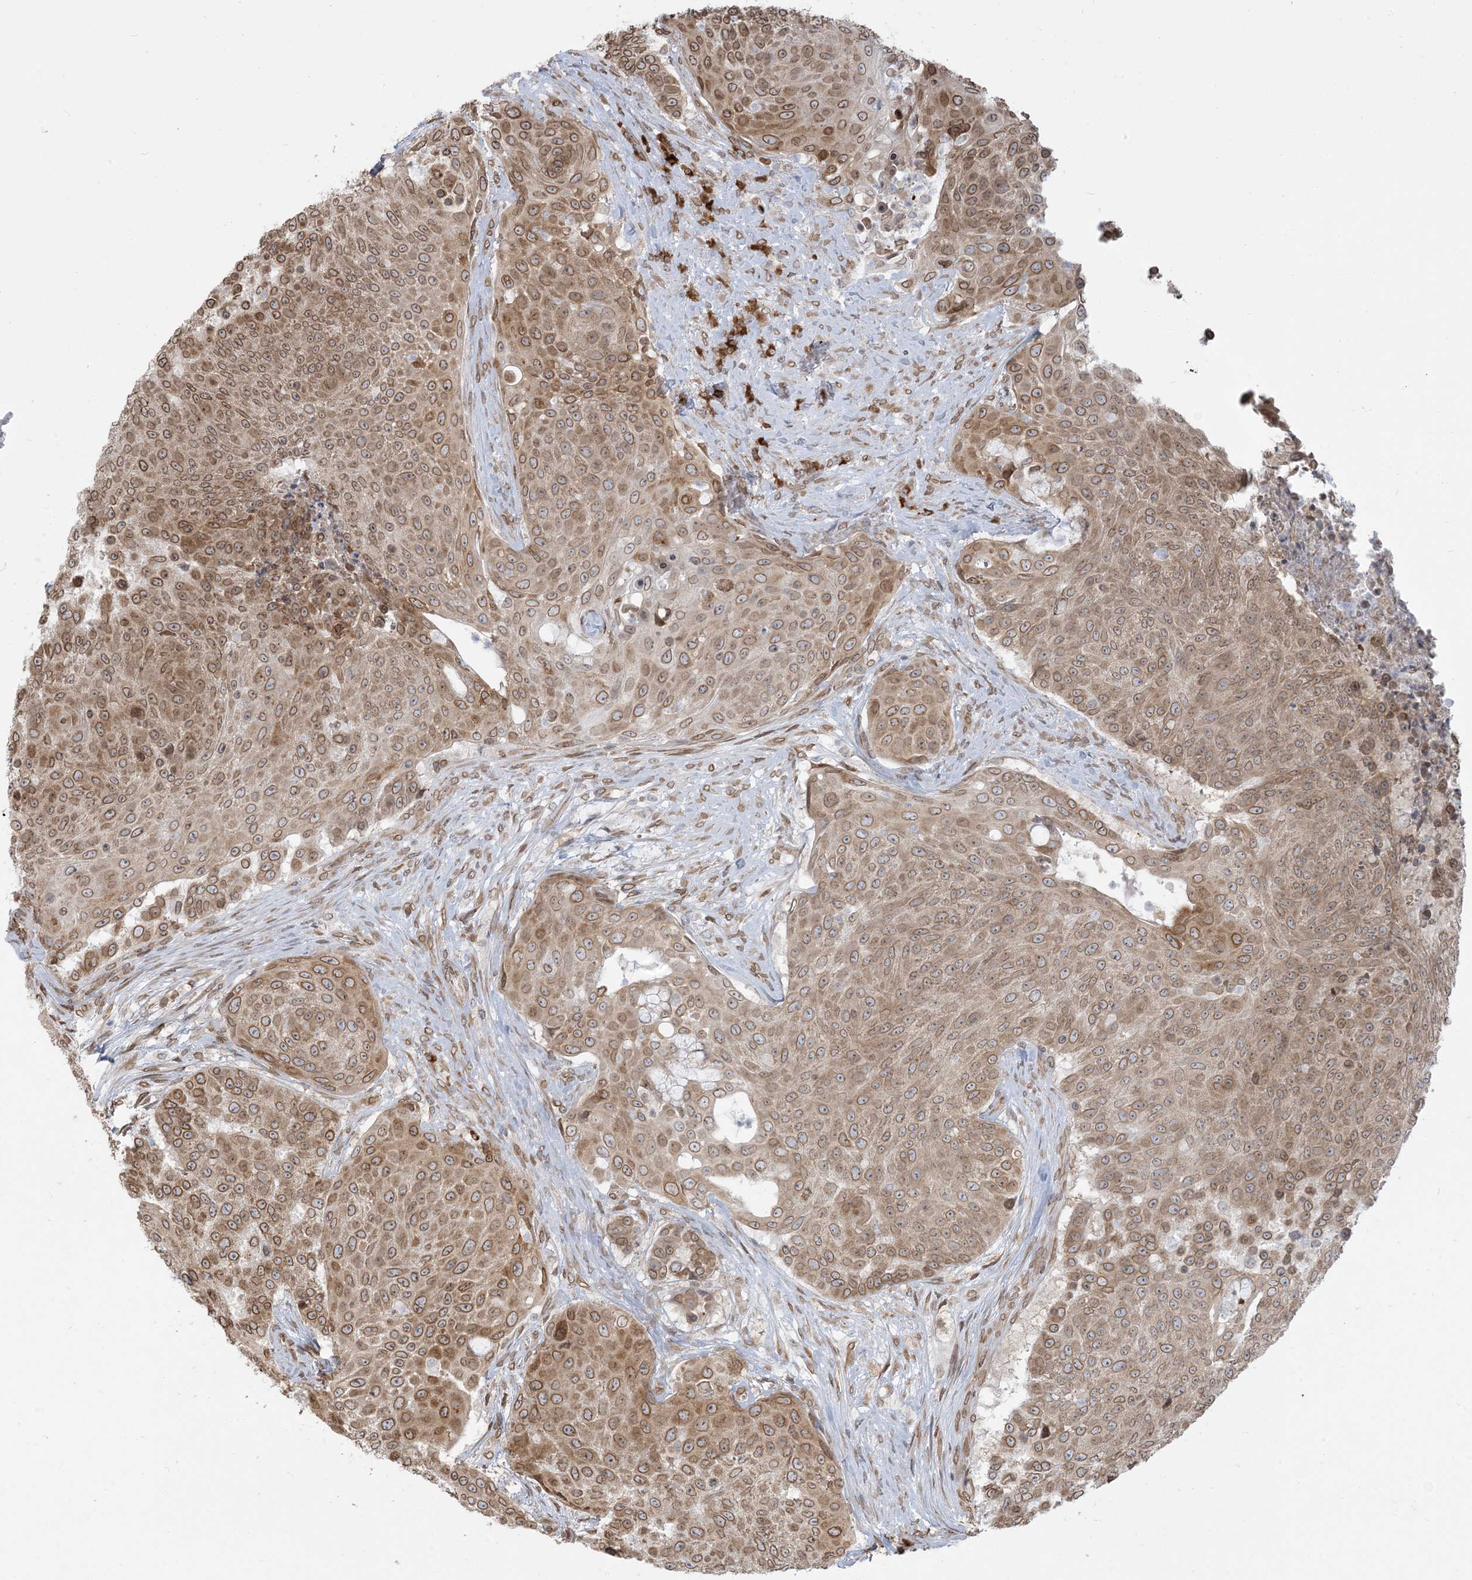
{"staining": {"intensity": "moderate", "quantity": ">75%", "location": "cytoplasmic/membranous,nuclear"}, "tissue": "urothelial cancer", "cell_type": "Tumor cells", "image_type": "cancer", "snomed": [{"axis": "morphology", "description": "Urothelial carcinoma, High grade"}, {"axis": "topography", "description": "Urinary bladder"}], "caption": "Urothelial cancer stained with immunohistochemistry (IHC) demonstrates moderate cytoplasmic/membranous and nuclear positivity in approximately >75% of tumor cells.", "gene": "WWP1", "patient": {"sex": "female", "age": 63}}